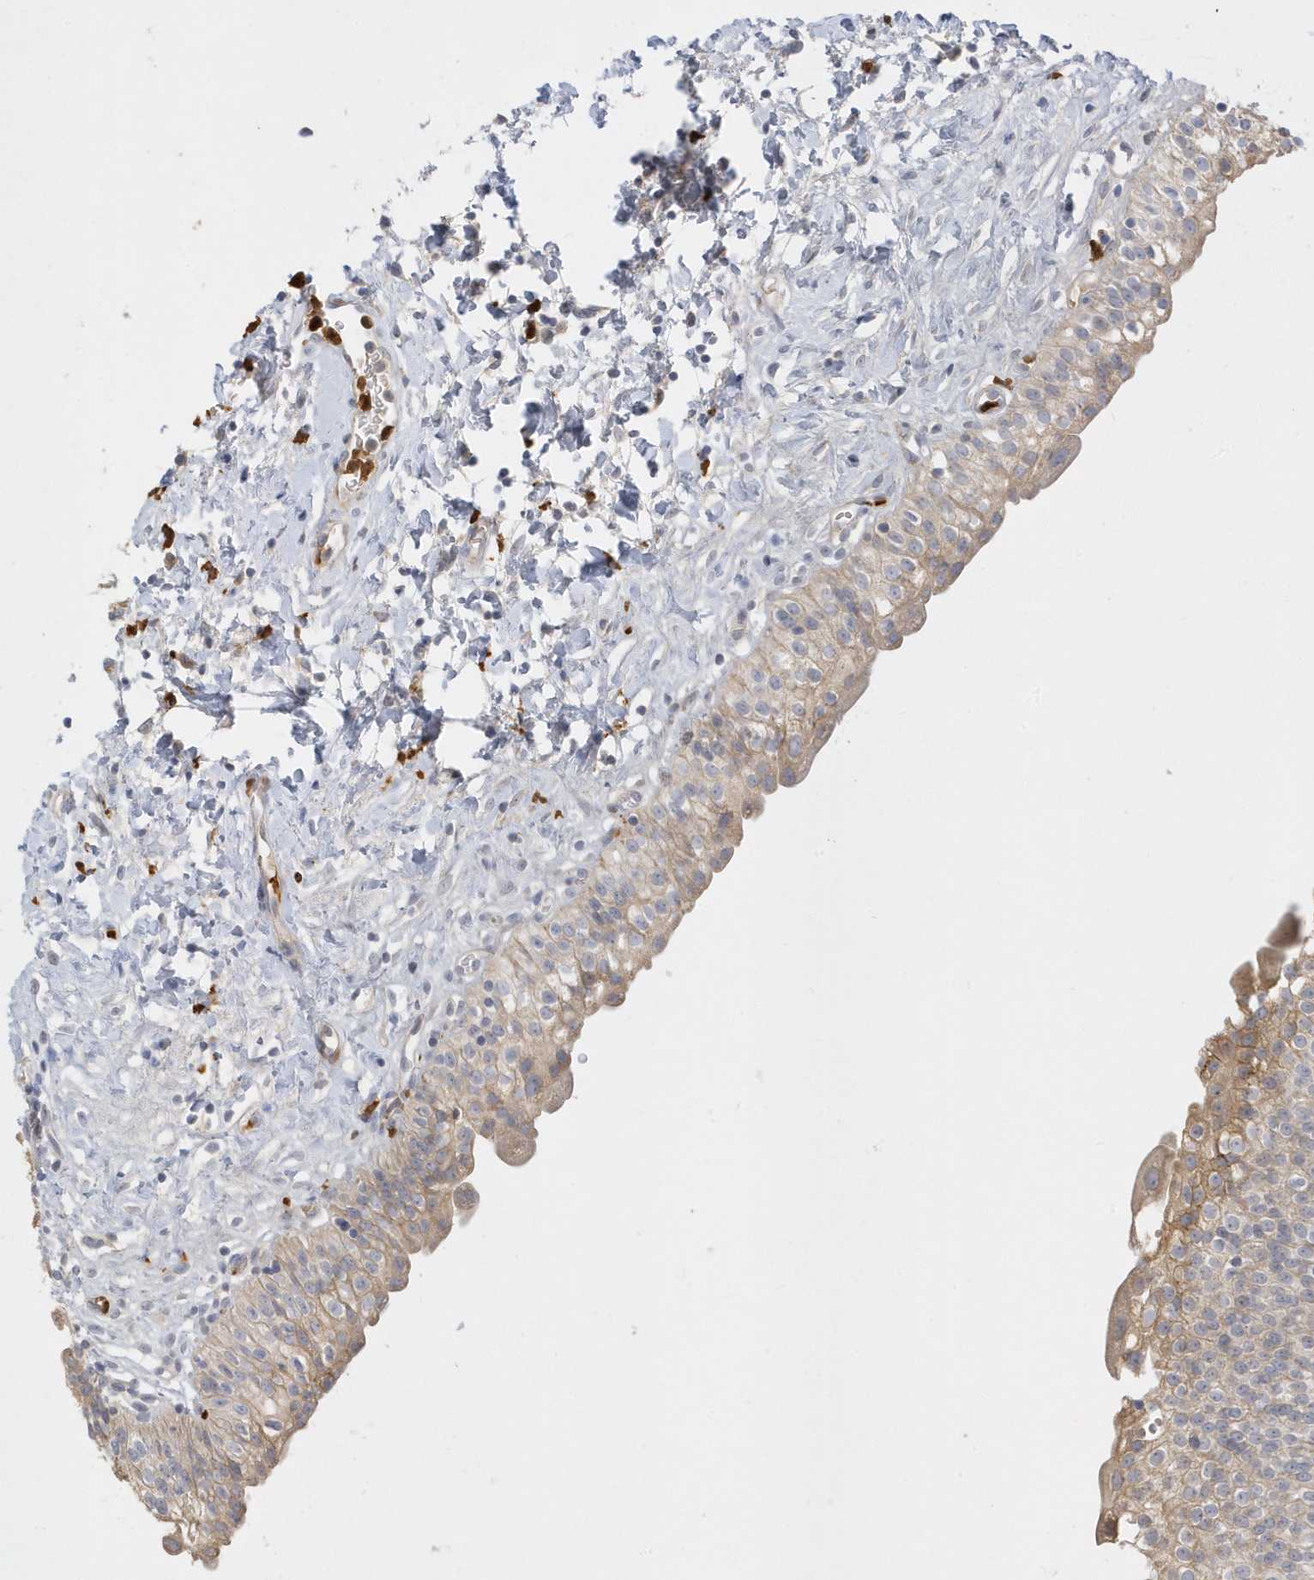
{"staining": {"intensity": "moderate", "quantity": "25%-75%", "location": "cytoplasmic/membranous"}, "tissue": "urinary bladder", "cell_type": "Urothelial cells", "image_type": "normal", "snomed": [{"axis": "morphology", "description": "Normal tissue, NOS"}, {"axis": "topography", "description": "Urinary bladder"}], "caption": "A medium amount of moderate cytoplasmic/membranous positivity is seen in approximately 25%-75% of urothelial cells in unremarkable urinary bladder.", "gene": "DPP9", "patient": {"sex": "male", "age": 51}}